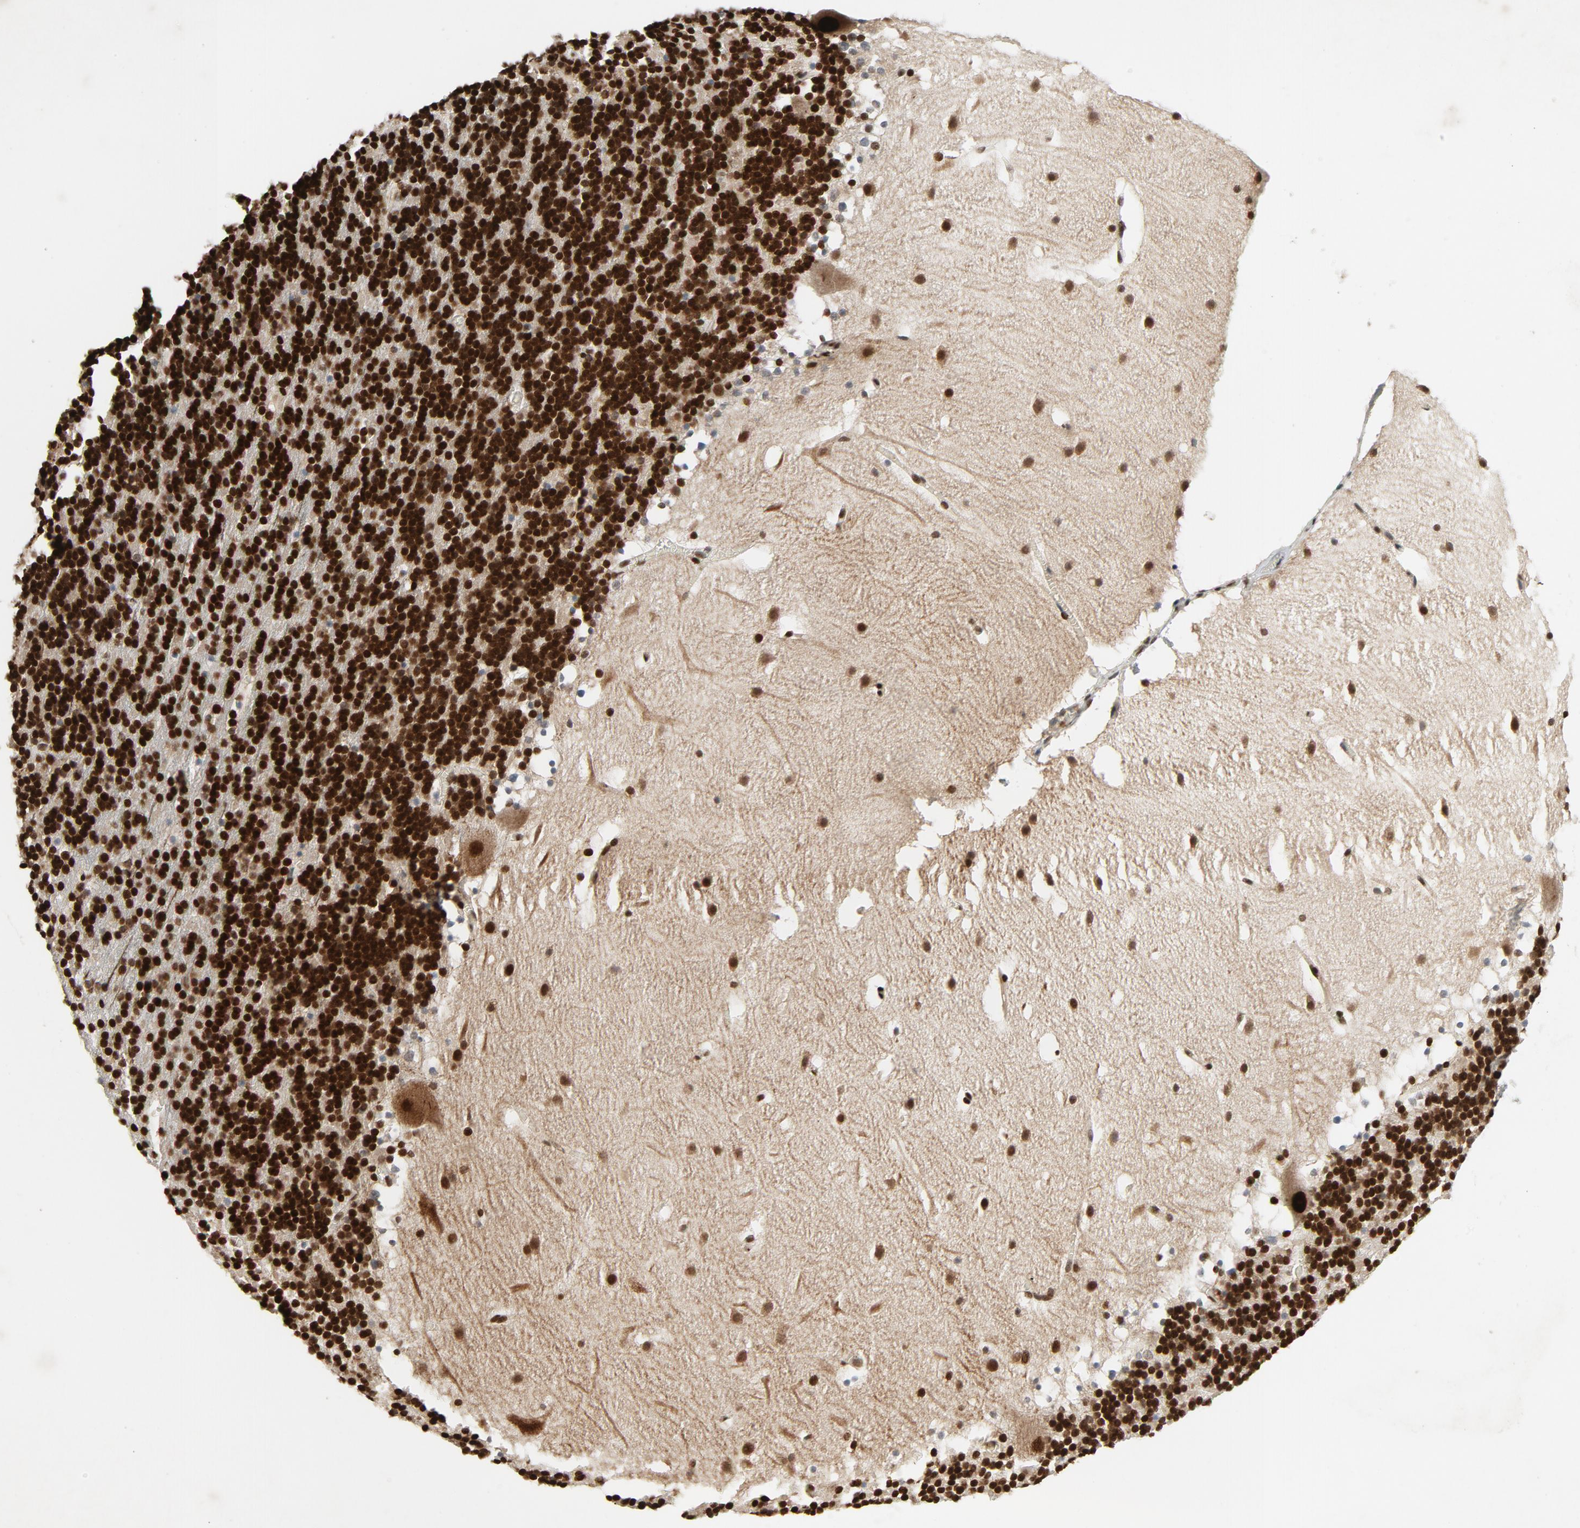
{"staining": {"intensity": "strong", "quantity": ">75%", "location": "nuclear"}, "tissue": "cerebellum", "cell_type": "Cells in granular layer", "image_type": "normal", "snomed": [{"axis": "morphology", "description": "Normal tissue, NOS"}, {"axis": "topography", "description": "Cerebellum"}], "caption": "Immunohistochemical staining of normal cerebellum demonstrates high levels of strong nuclear positivity in about >75% of cells in granular layer.", "gene": "SMARCD1", "patient": {"sex": "male", "age": 45}}